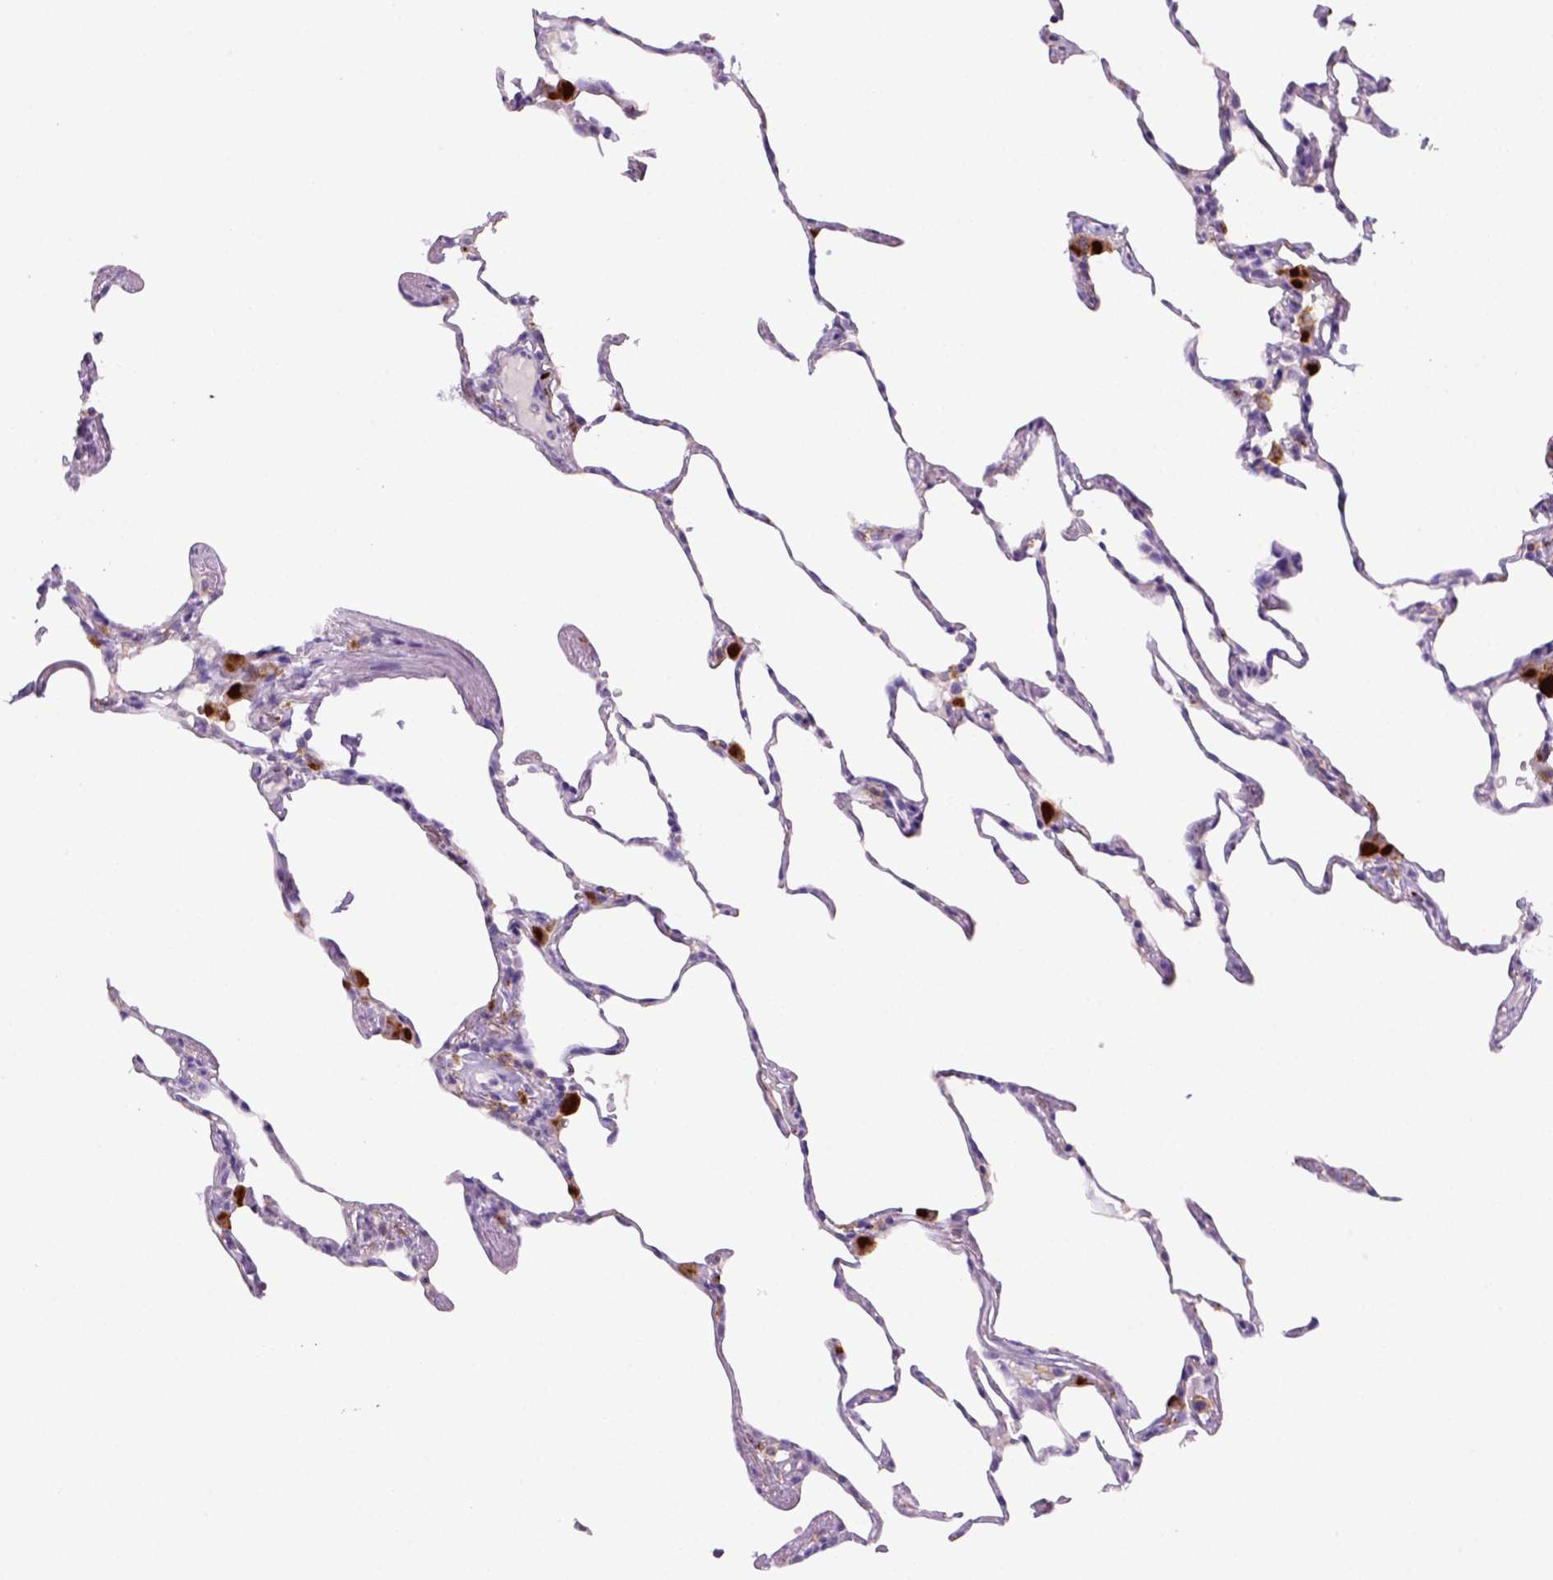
{"staining": {"intensity": "negative", "quantity": "none", "location": "none"}, "tissue": "lung", "cell_type": "Alveolar cells", "image_type": "normal", "snomed": [{"axis": "morphology", "description": "Normal tissue, NOS"}, {"axis": "topography", "description": "Lung"}], "caption": "Lung stained for a protein using immunohistochemistry demonstrates no staining alveolar cells.", "gene": "CD68", "patient": {"sex": "female", "age": 57}}